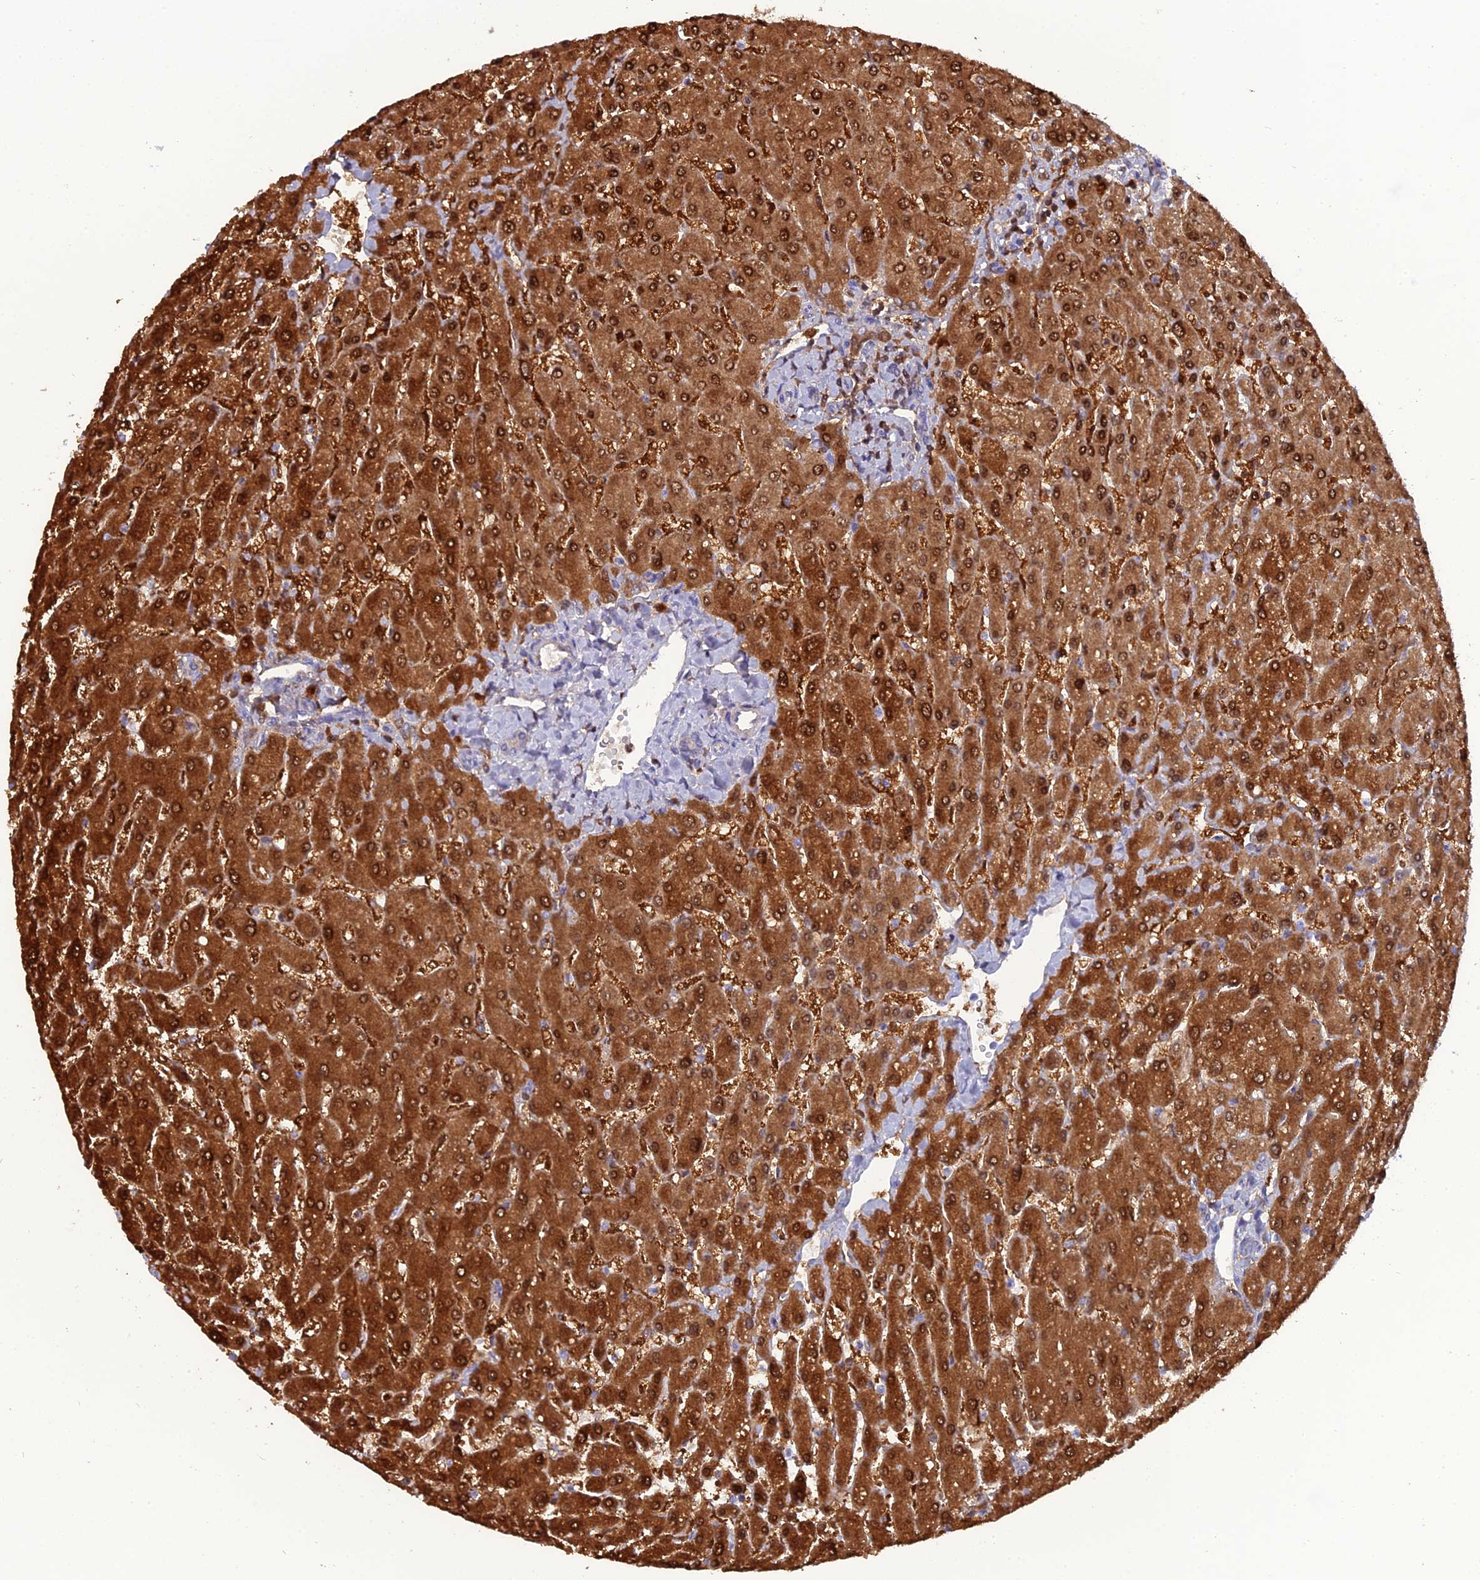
{"staining": {"intensity": "negative", "quantity": "none", "location": "none"}, "tissue": "liver", "cell_type": "Cholangiocytes", "image_type": "normal", "snomed": [{"axis": "morphology", "description": "Normal tissue, NOS"}, {"axis": "topography", "description": "Liver"}], "caption": "IHC histopathology image of normal liver: liver stained with DAB demonstrates no significant protein staining in cholangiocytes.", "gene": "GNPNAT1", "patient": {"sex": "male", "age": 55}}